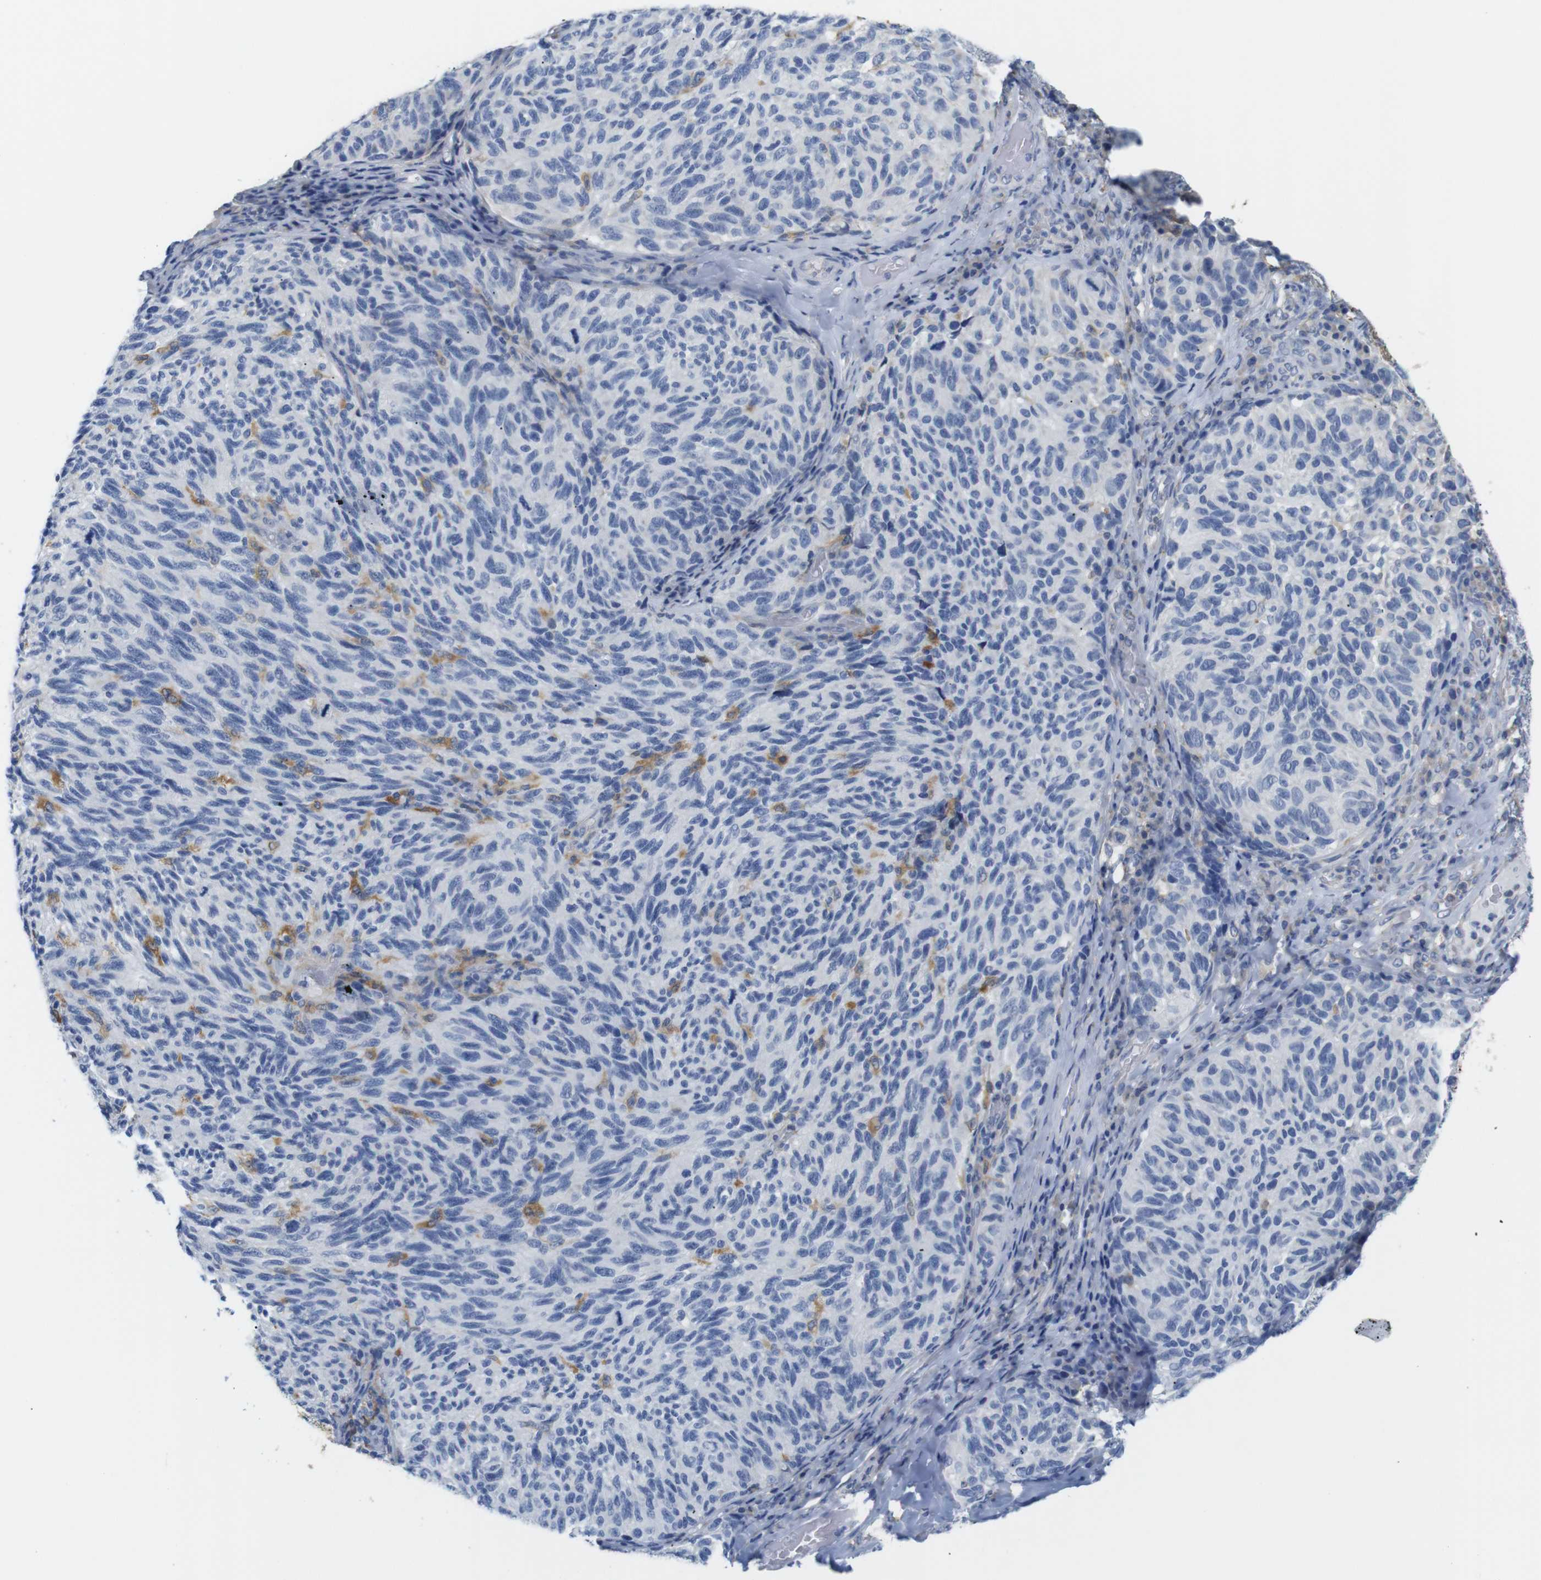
{"staining": {"intensity": "negative", "quantity": "none", "location": "none"}, "tissue": "melanoma", "cell_type": "Tumor cells", "image_type": "cancer", "snomed": [{"axis": "morphology", "description": "Malignant melanoma, NOS"}, {"axis": "topography", "description": "Skin"}], "caption": "High power microscopy photomicrograph of an immunohistochemistry image of melanoma, revealing no significant positivity in tumor cells. (DAB (3,3'-diaminobenzidine) immunohistochemistry with hematoxylin counter stain).", "gene": "NEBL", "patient": {"sex": "female", "age": 73}}